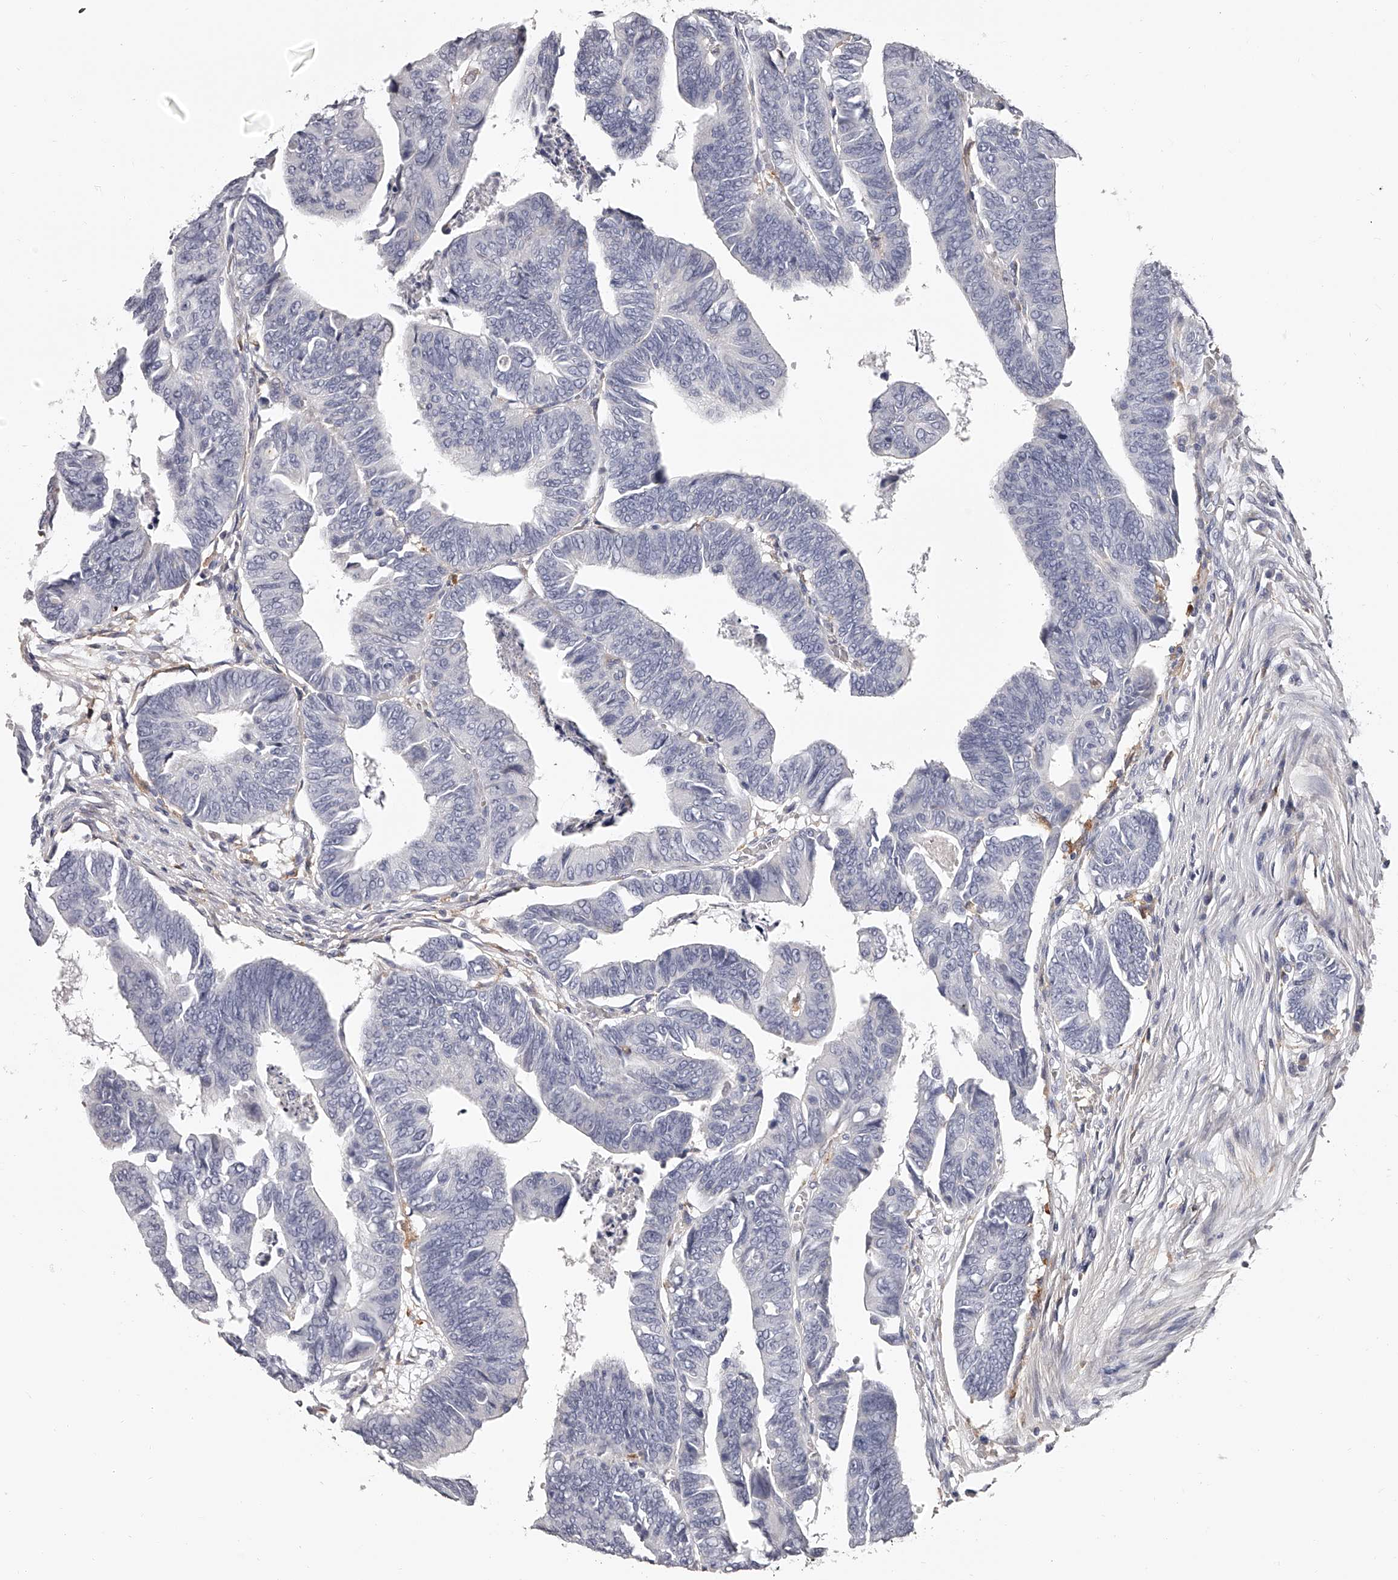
{"staining": {"intensity": "negative", "quantity": "none", "location": "none"}, "tissue": "colorectal cancer", "cell_type": "Tumor cells", "image_type": "cancer", "snomed": [{"axis": "morphology", "description": "Adenocarcinoma, NOS"}, {"axis": "topography", "description": "Rectum"}], "caption": "Immunohistochemistry (IHC) of colorectal cancer demonstrates no staining in tumor cells.", "gene": "PACSIN1", "patient": {"sex": "female", "age": 65}}